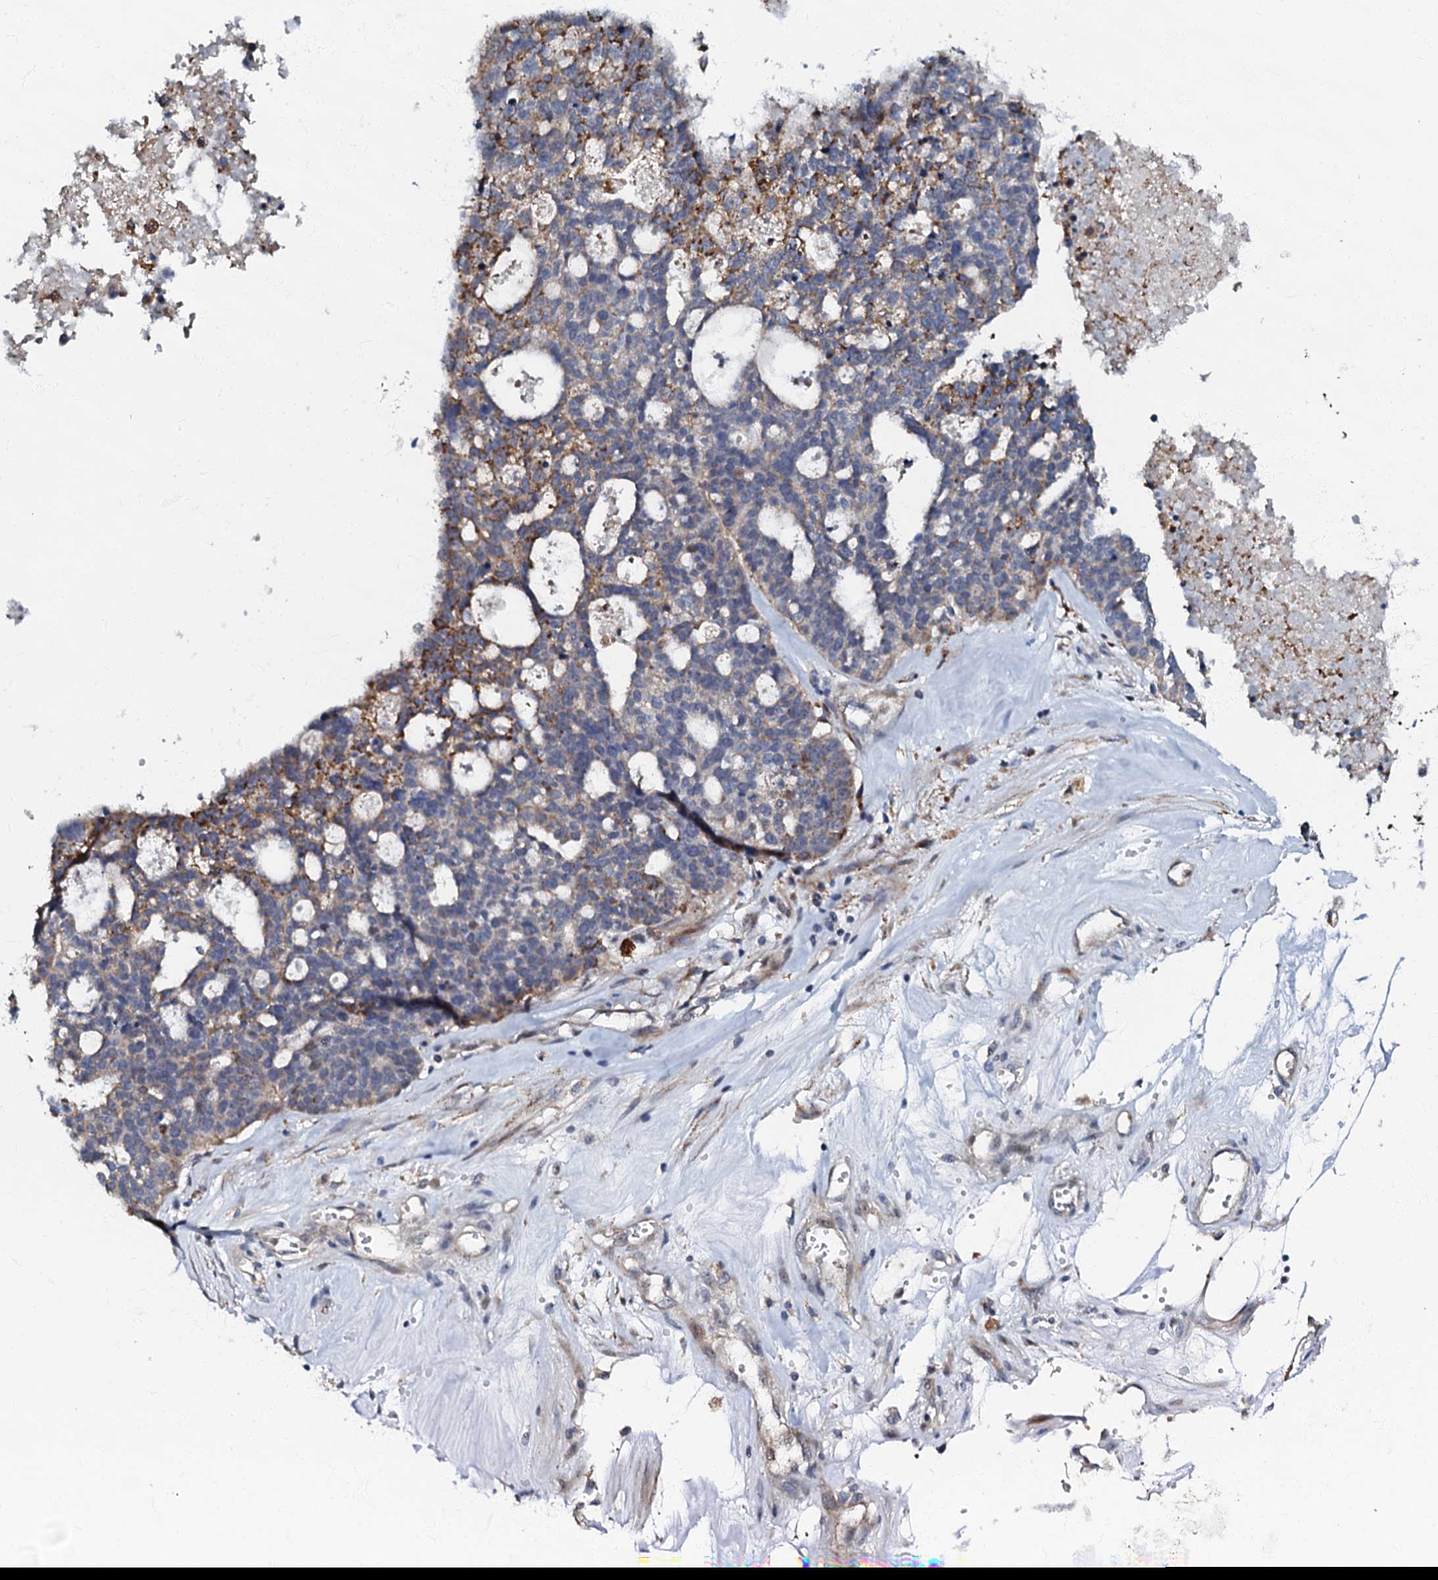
{"staining": {"intensity": "moderate", "quantity": "<25%", "location": "cytoplasmic/membranous"}, "tissue": "ovarian cancer", "cell_type": "Tumor cells", "image_type": "cancer", "snomed": [{"axis": "morphology", "description": "Cystadenocarcinoma, serous, NOS"}, {"axis": "topography", "description": "Ovary"}], "caption": "This is a micrograph of immunohistochemistry (IHC) staining of ovarian cancer, which shows moderate positivity in the cytoplasmic/membranous of tumor cells.", "gene": "OLAH", "patient": {"sex": "female", "age": 59}}